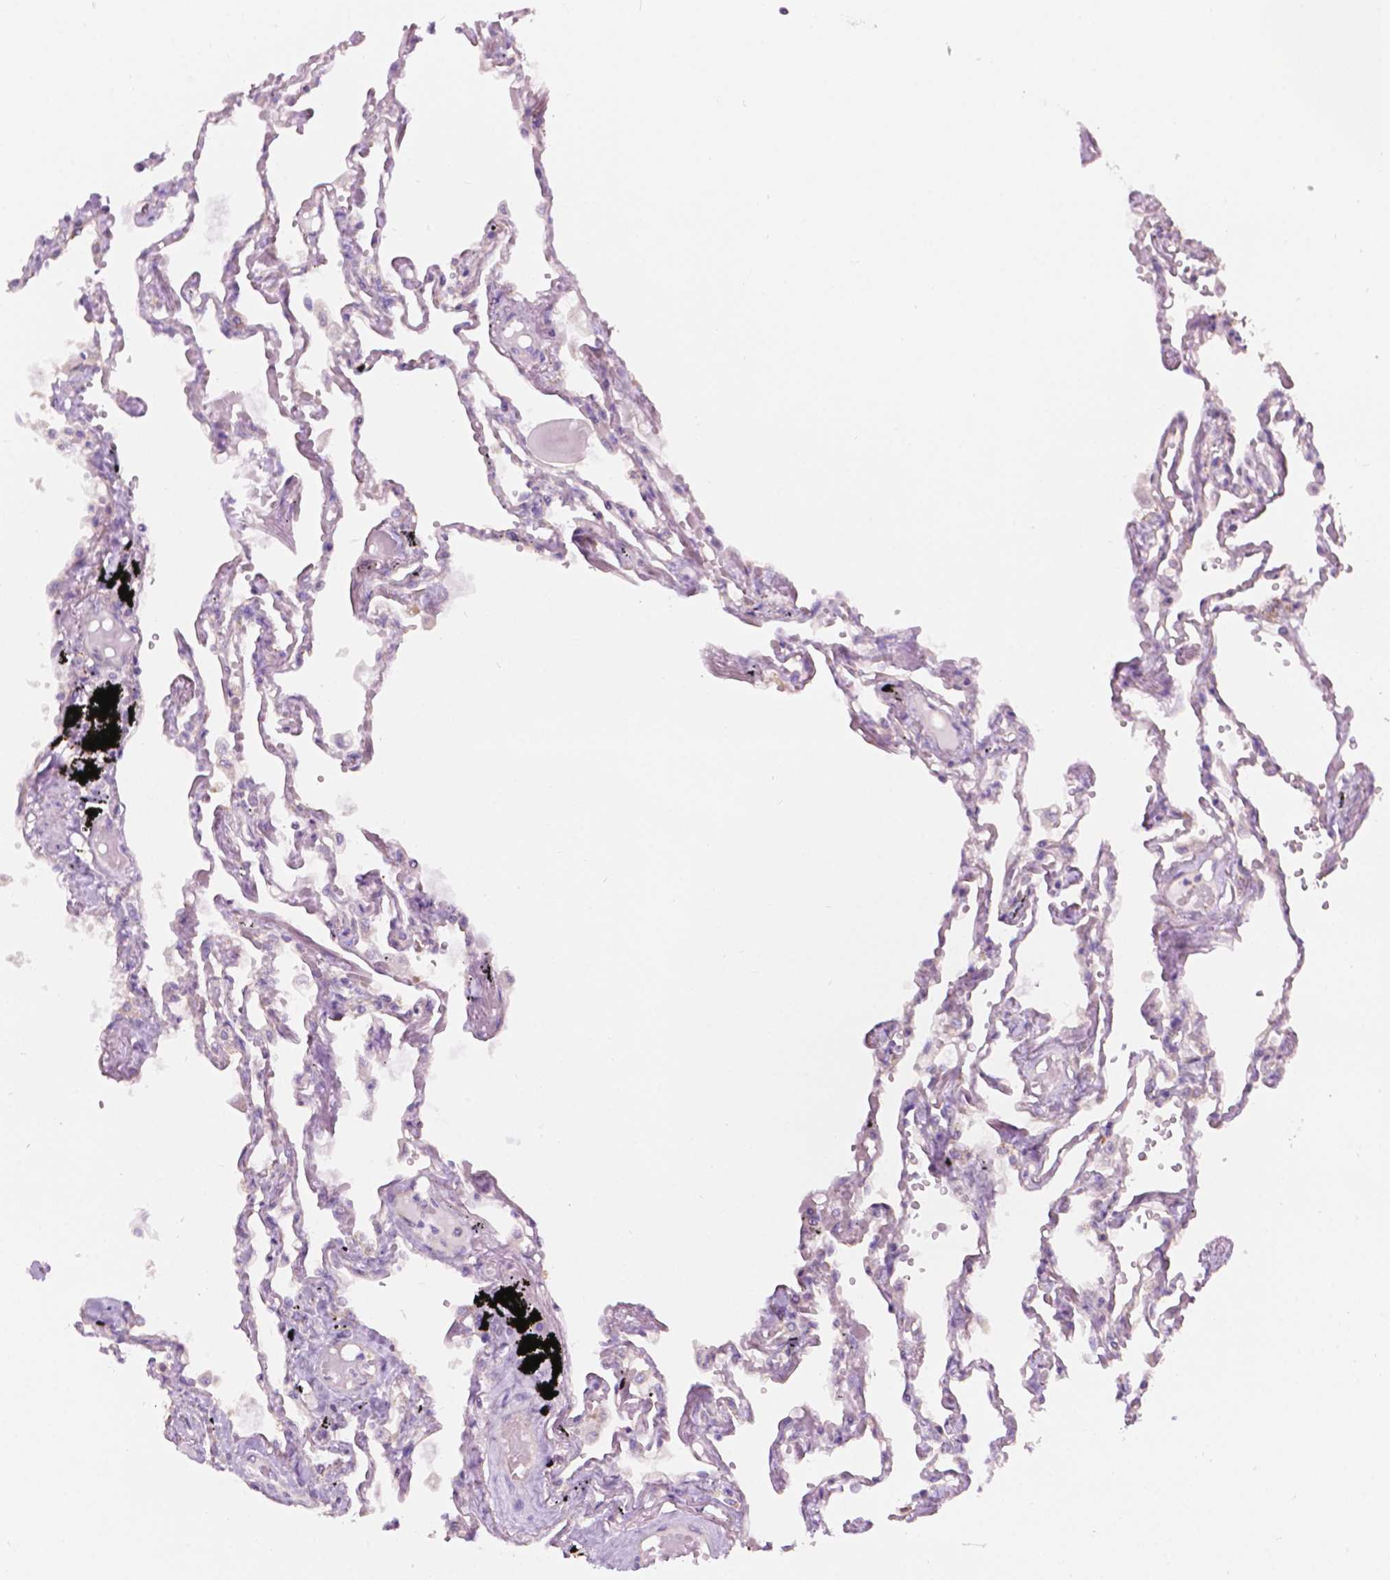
{"staining": {"intensity": "negative", "quantity": "none", "location": "none"}, "tissue": "lung", "cell_type": "Alveolar cells", "image_type": "normal", "snomed": [{"axis": "morphology", "description": "Normal tissue, NOS"}, {"axis": "morphology", "description": "Adenocarcinoma, NOS"}, {"axis": "topography", "description": "Cartilage tissue"}, {"axis": "topography", "description": "Lung"}], "caption": "IHC image of normal lung: human lung stained with DAB reveals no significant protein positivity in alveolar cells.", "gene": "NOS1AP", "patient": {"sex": "female", "age": 67}}